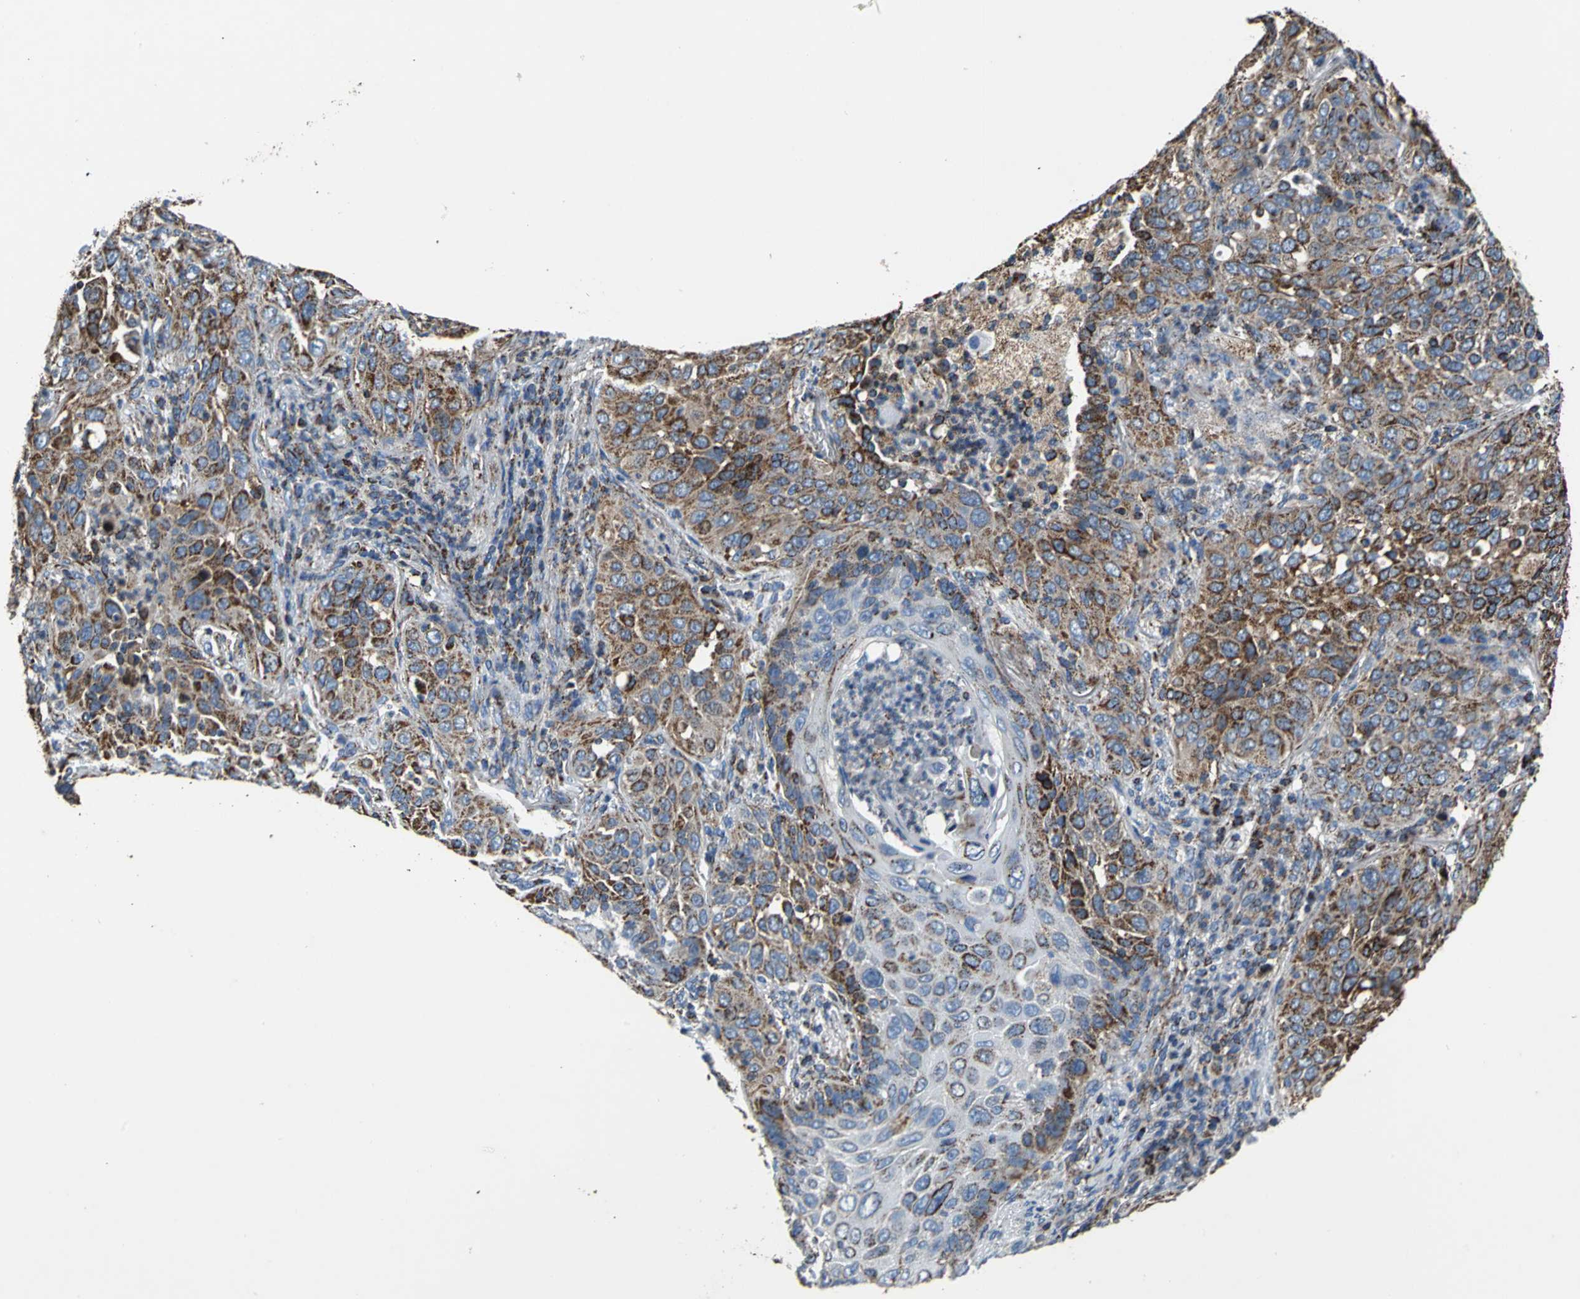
{"staining": {"intensity": "moderate", "quantity": ">75%", "location": "cytoplasmic/membranous"}, "tissue": "lung cancer", "cell_type": "Tumor cells", "image_type": "cancer", "snomed": [{"axis": "morphology", "description": "Squamous cell carcinoma, NOS"}, {"axis": "topography", "description": "Lung"}], "caption": "This is an image of immunohistochemistry staining of lung cancer (squamous cell carcinoma), which shows moderate staining in the cytoplasmic/membranous of tumor cells.", "gene": "ECH1", "patient": {"sex": "female", "age": 67}}